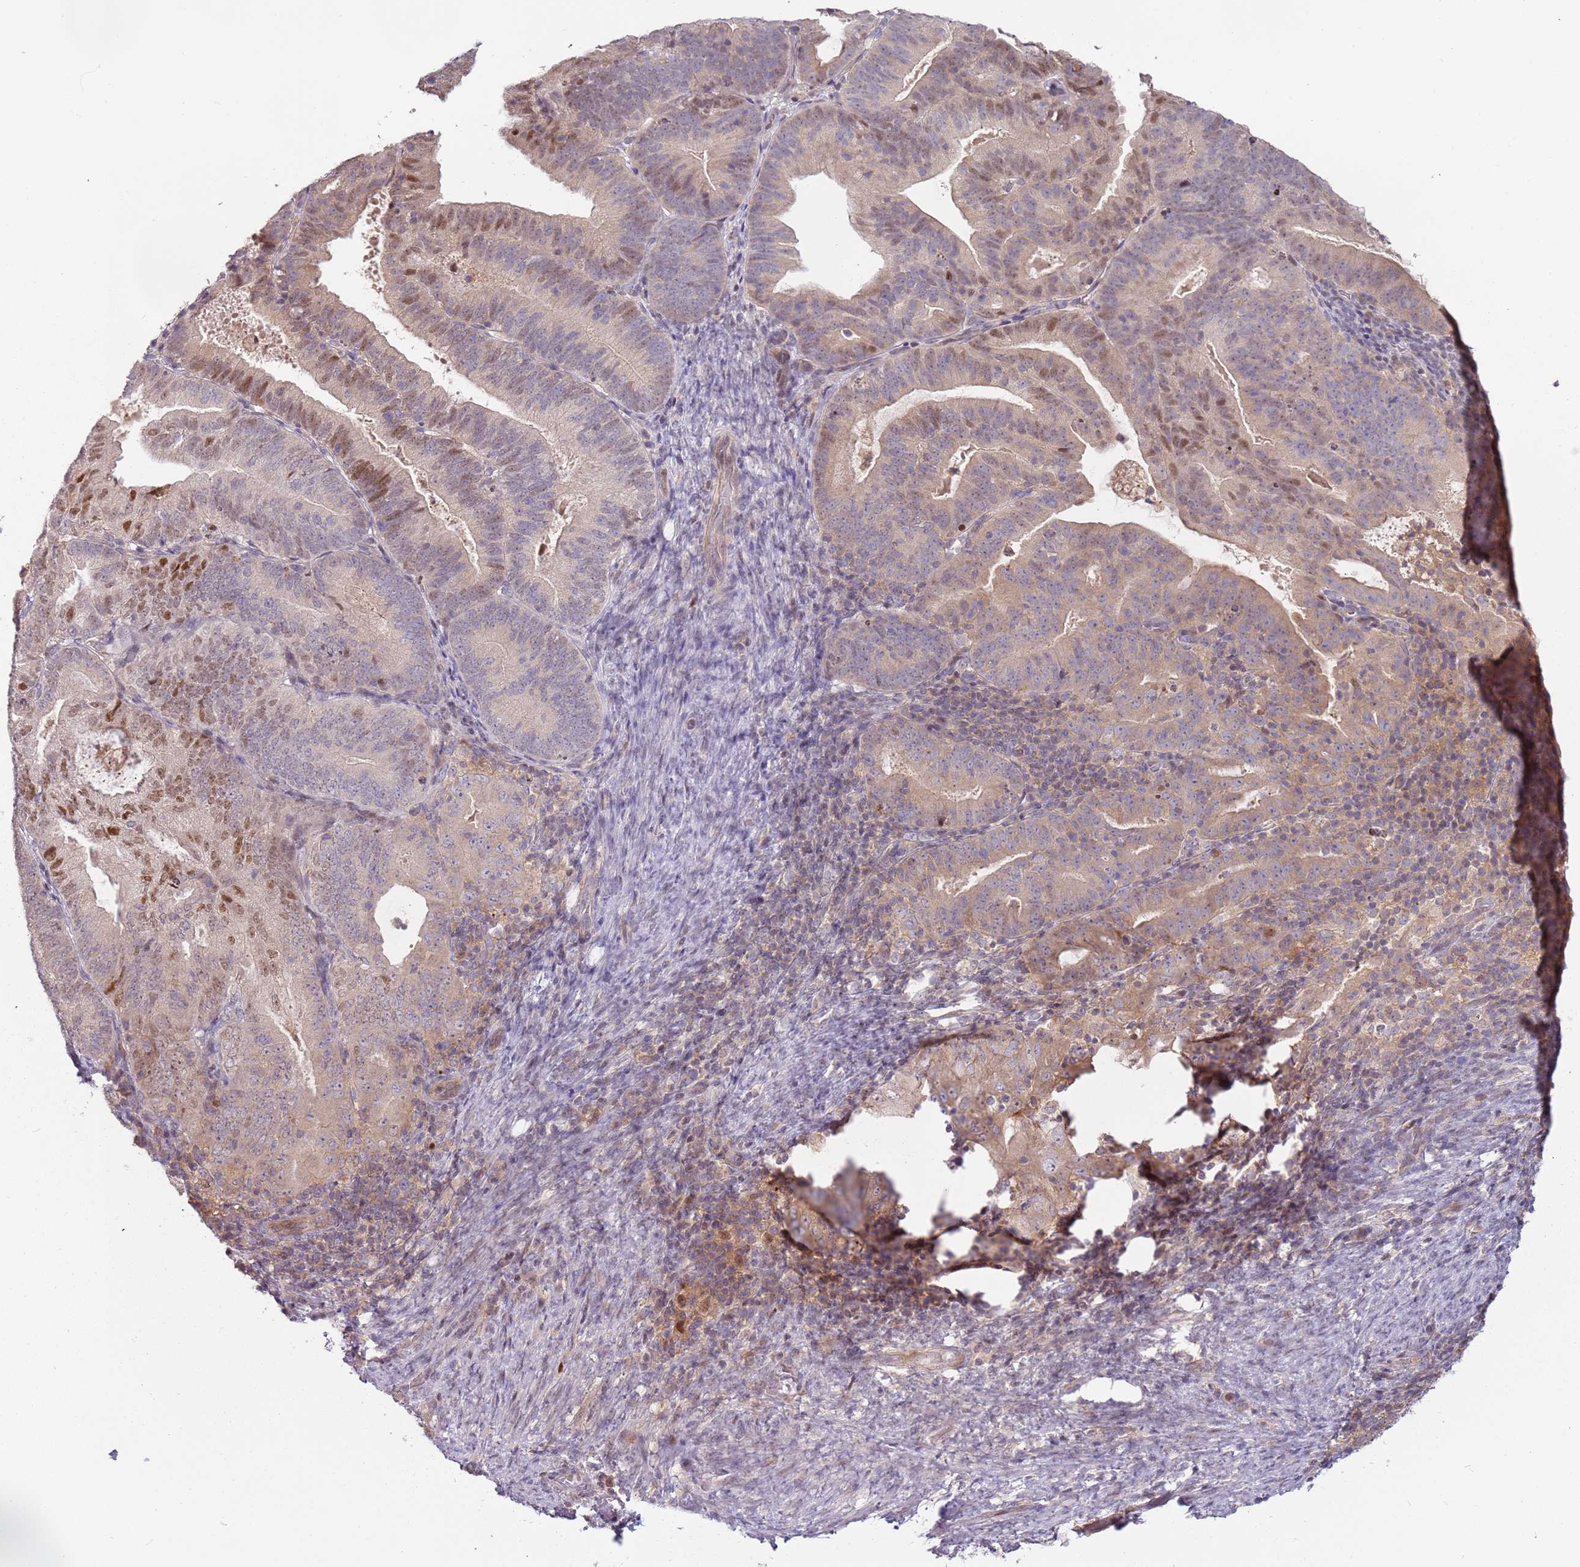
{"staining": {"intensity": "moderate", "quantity": "25%-75%", "location": "nuclear"}, "tissue": "endometrial cancer", "cell_type": "Tumor cells", "image_type": "cancer", "snomed": [{"axis": "morphology", "description": "Adenocarcinoma, NOS"}, {"axis": "topography", "description": "Endometrium"}], "caption": "Endometrial cancer (adenocarcinoma) was stained to show a protein in brown. There is medium levels of moderate nuclear positivity in approximately 25%-75% of tumor cells.", "gene": "GSTO2", "patient": {"sex": "female", "age": 70}}